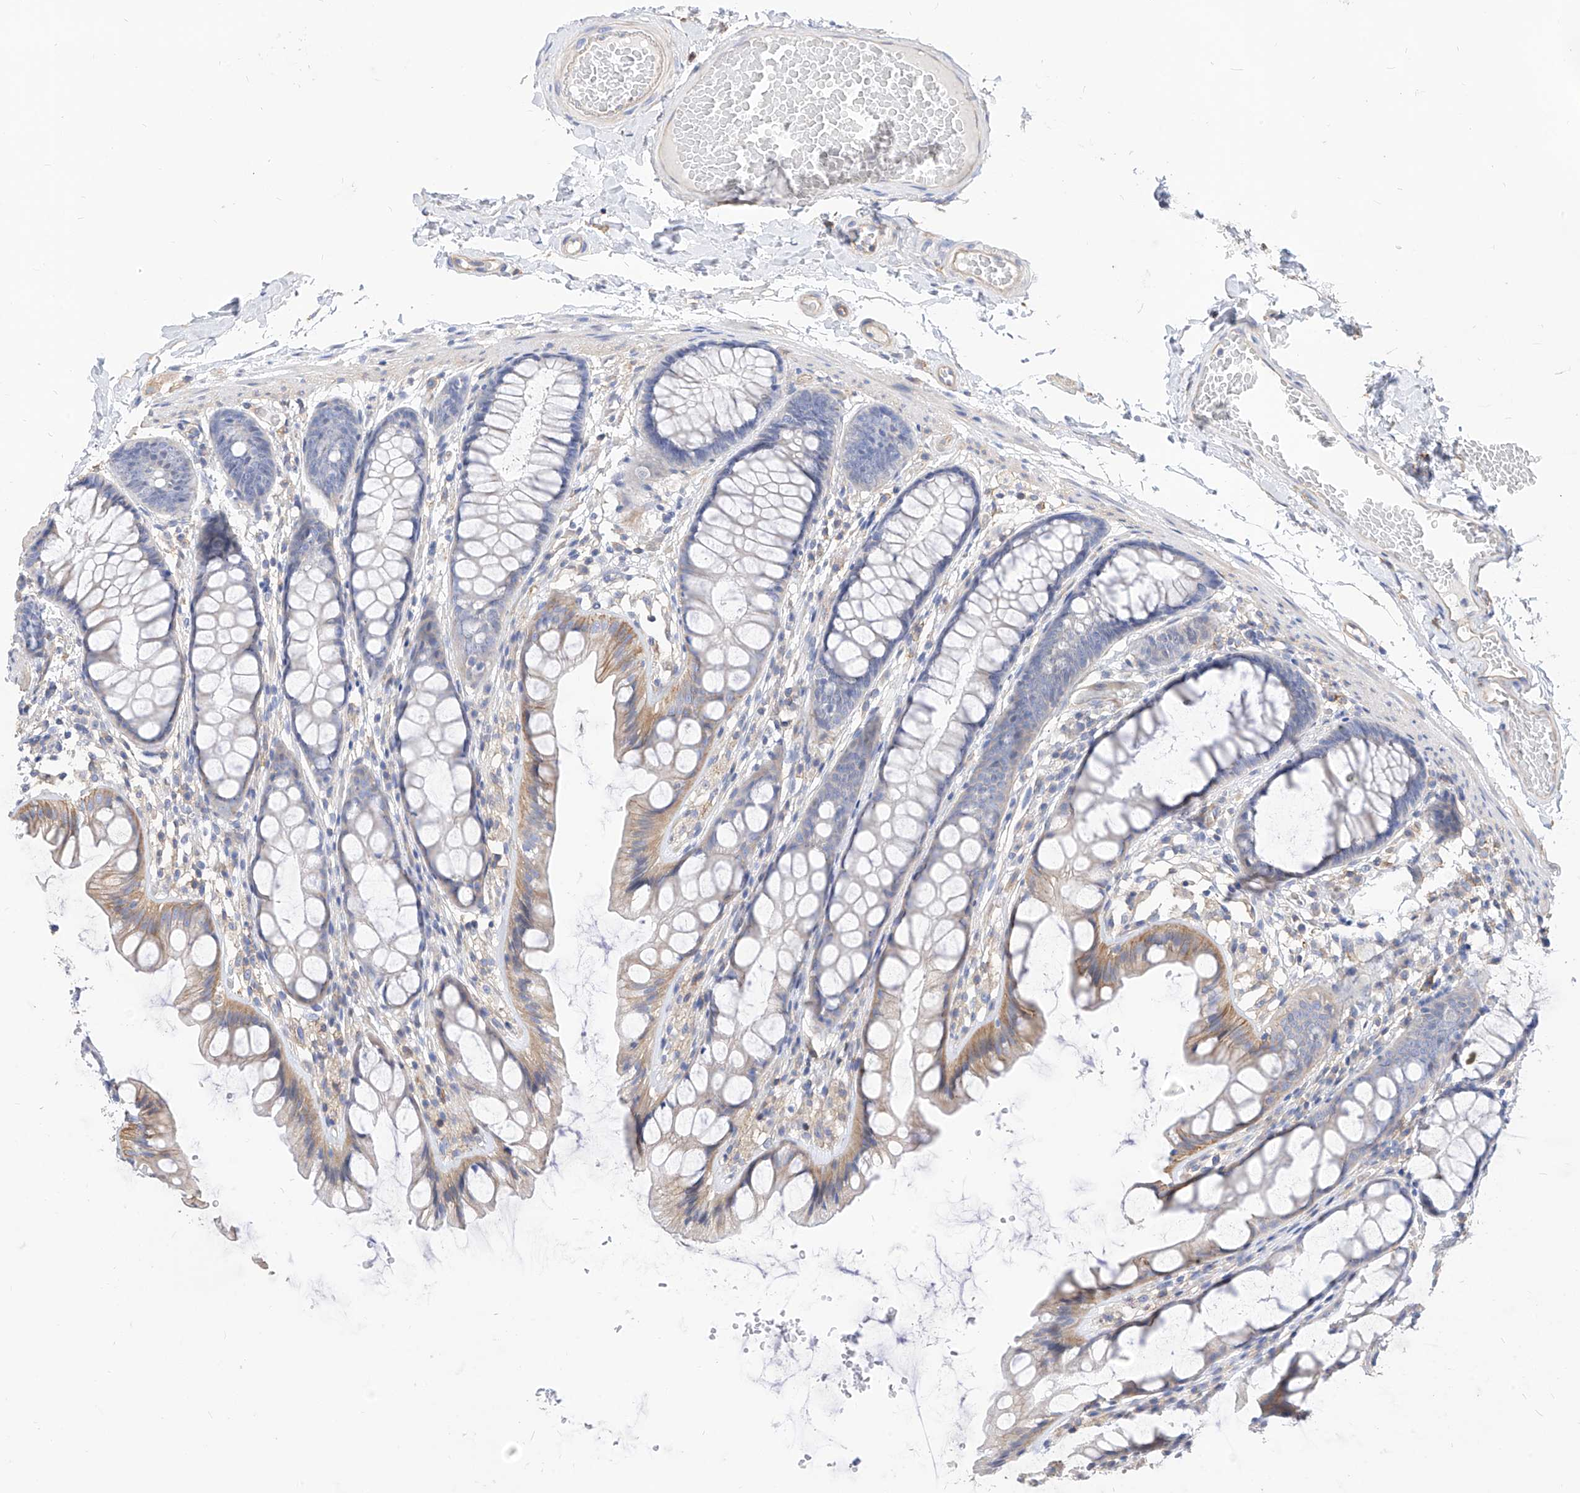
{"staining": {"intensity": "weak", "quantity": ">75%", "location": "cytoplasmic/membranous"}, "tissue": "colon", "cell_type": "Endothelial cells", "image_type": "normal", "snomed": [{"axis": "morphology", "description": "Normal tissue, NOS"}, {"axis": "topography", "description": "Colon"}], "caption": "The photomicrograph demonstrates immunohistochemical staining of normal colon. There is weak cytoplasmic/membranous staining is present in about >75% of endothelial cells. (Stains: DAB (3,3'-diaminobenzidine) in brown, nuclei in blue, Microscopy: brightfield microscopy at high magnification).", "gene": "SCGB2A1", "patient": {"sex": "male", "age": 47}}